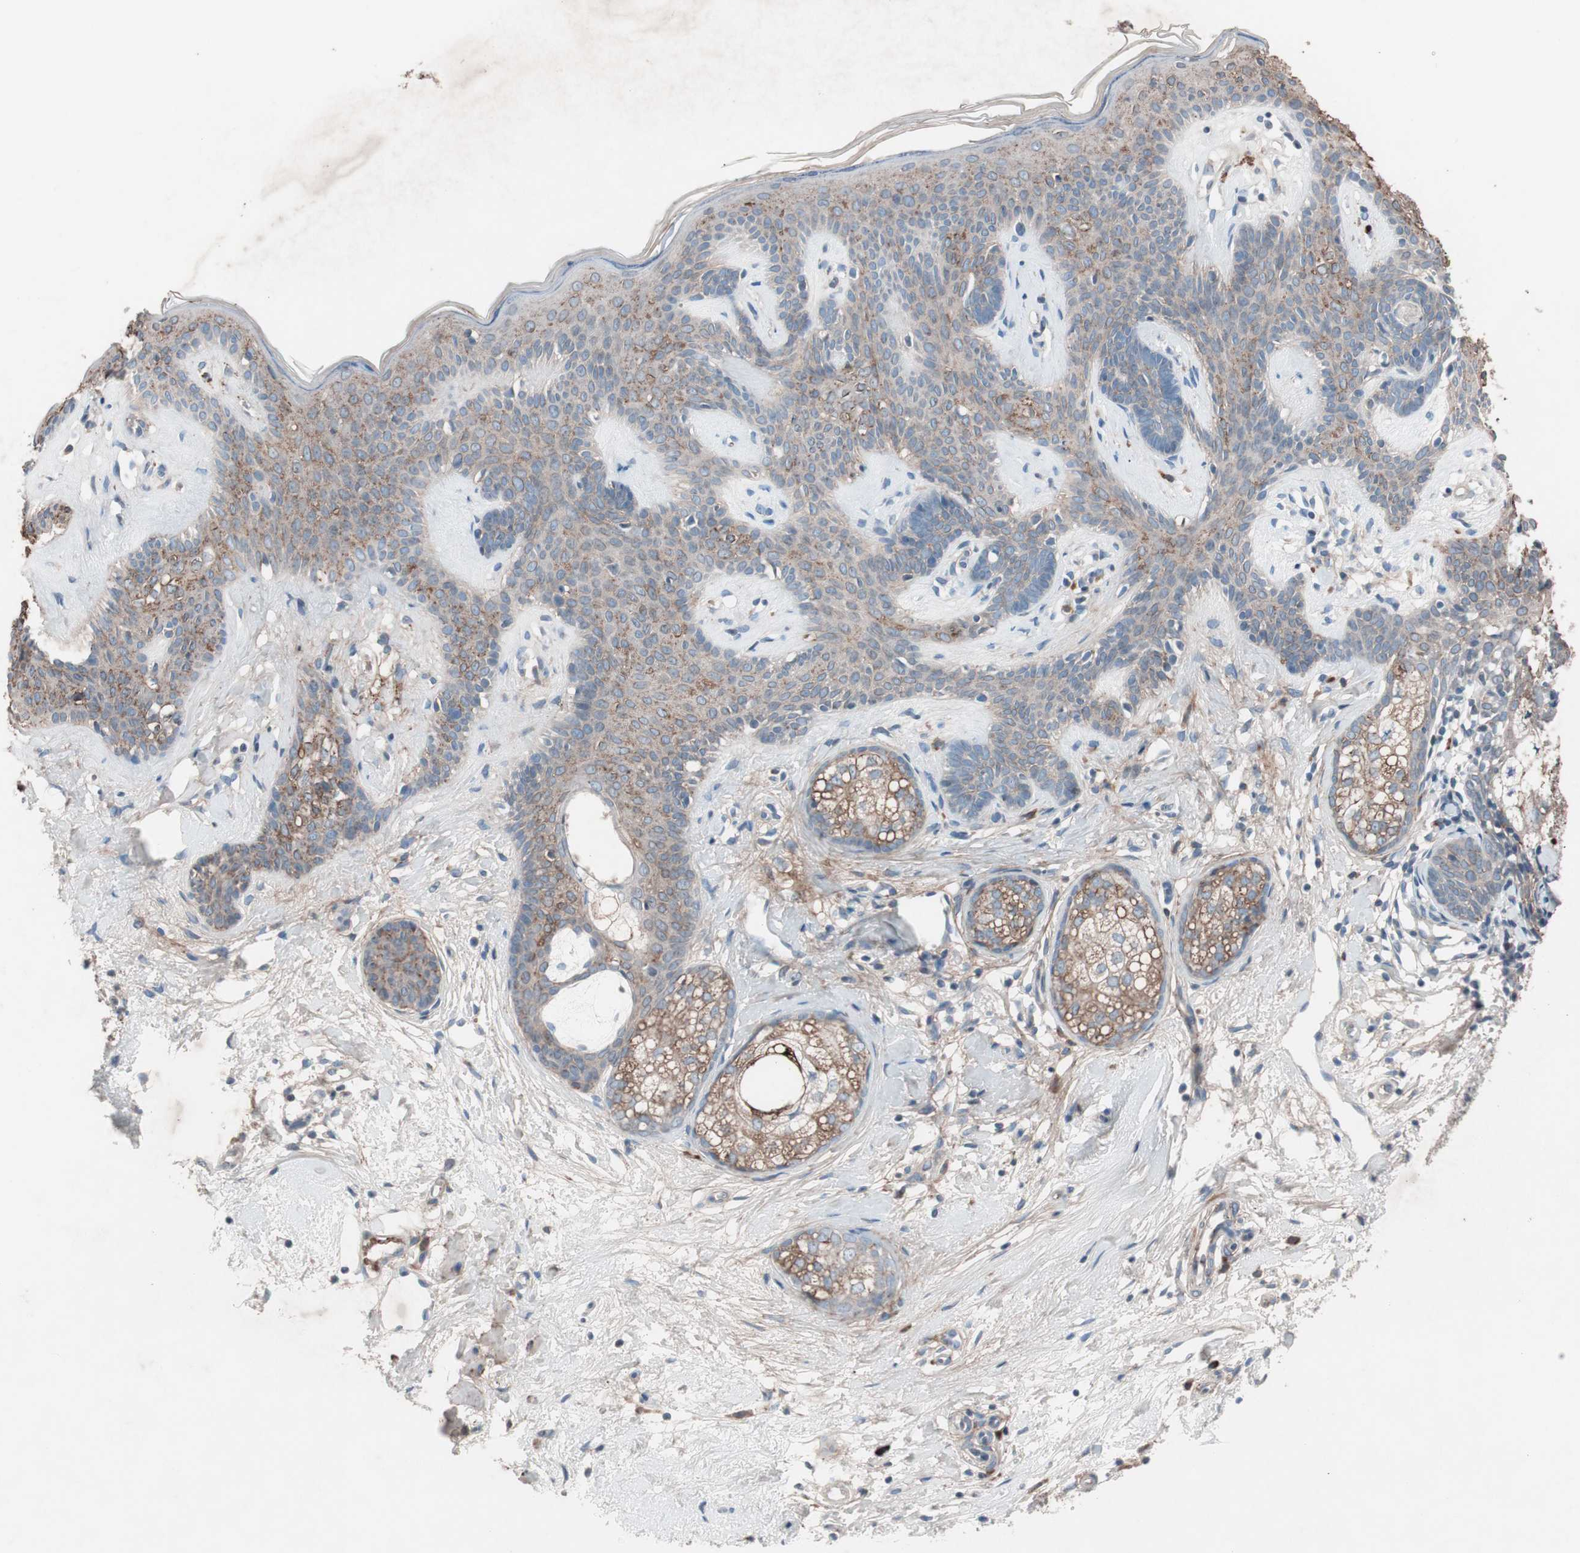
{"staining": {"intensity": "weak", "quantity": "25%-75%", "location": "cytoplasmic/membranous"}, "tissue": "skin cancer", "cell_type": "Tumor cells", "image_type": "cancer", "snomed": [{"axis": "morphology", "description": "Developmental malformation"}, {"axis": "morphology", "description": "Basal cell carcinoma"}, {"axis": "topography", "description": "Skin"}], "caption": "Skin cancer (basal cell carcinoma) stained with a protein marker shows weak staining in tumor cells.", "gene": "GRB7", "patient": {"sex": "female", "age": 62}}